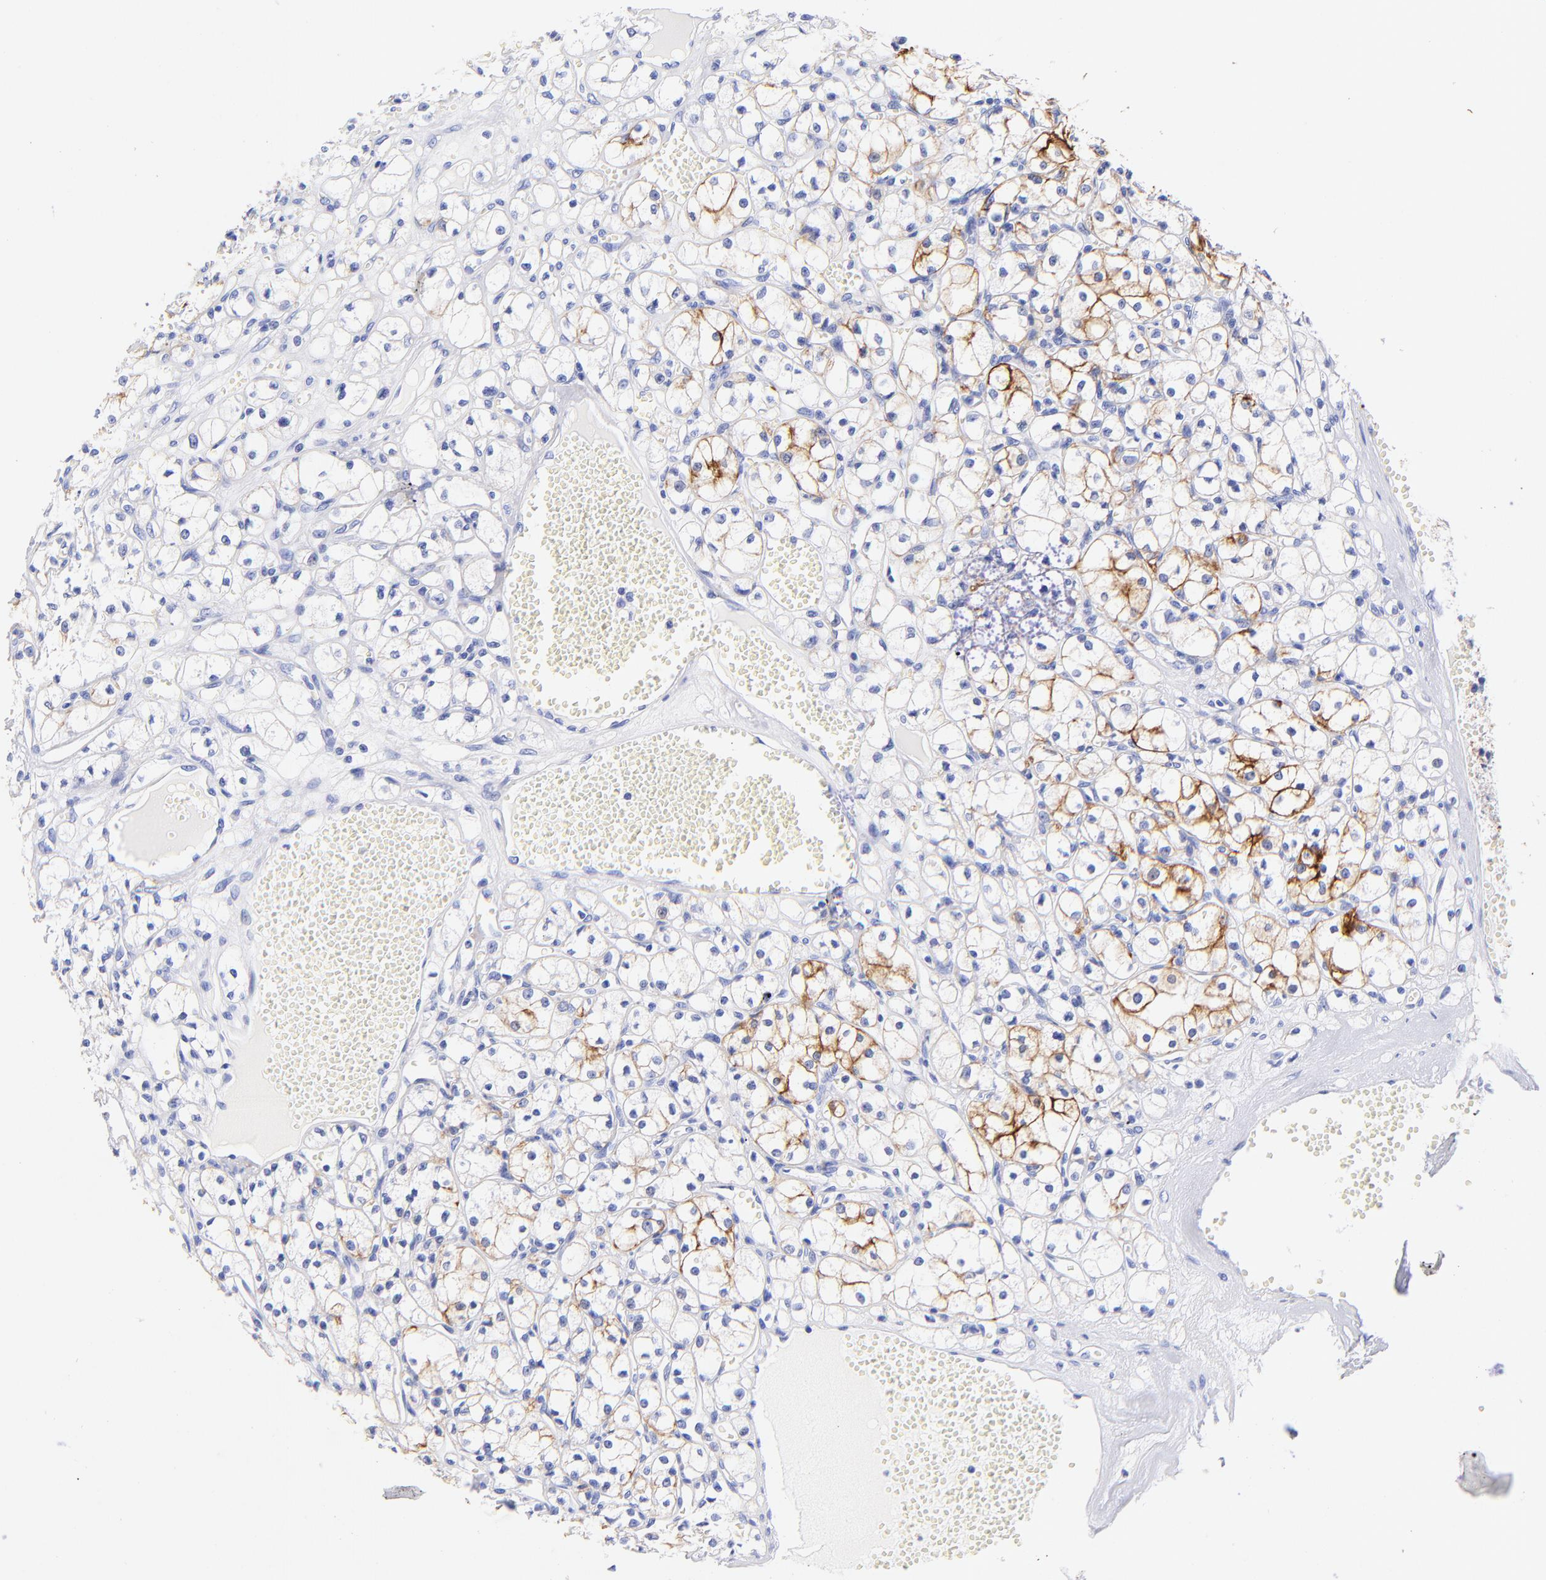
{"staining": {"intensity": "moderate", "quantity": "<25%", "location": "cytoplasmic/membranous"}, "tissue": "renal cancer", "cell_type": "Tumor cells", "image_type": "cancer", "snomed": [{"axis": "morphology", "description": "Adenocarcinoma, NOS"}, {"axis": "topography", "description": "Kidney"}], "caption": "IHC (DAB) staining of renal adenocarcinoma reveals moderate cytoplasmic/membranous protein positivity in approximately <25% of tumor cells. The protein is shown in brown color, while the nuclei are stained blue.", "gene": "KRT19", "patient": {"sex": "male", "age": 61}}